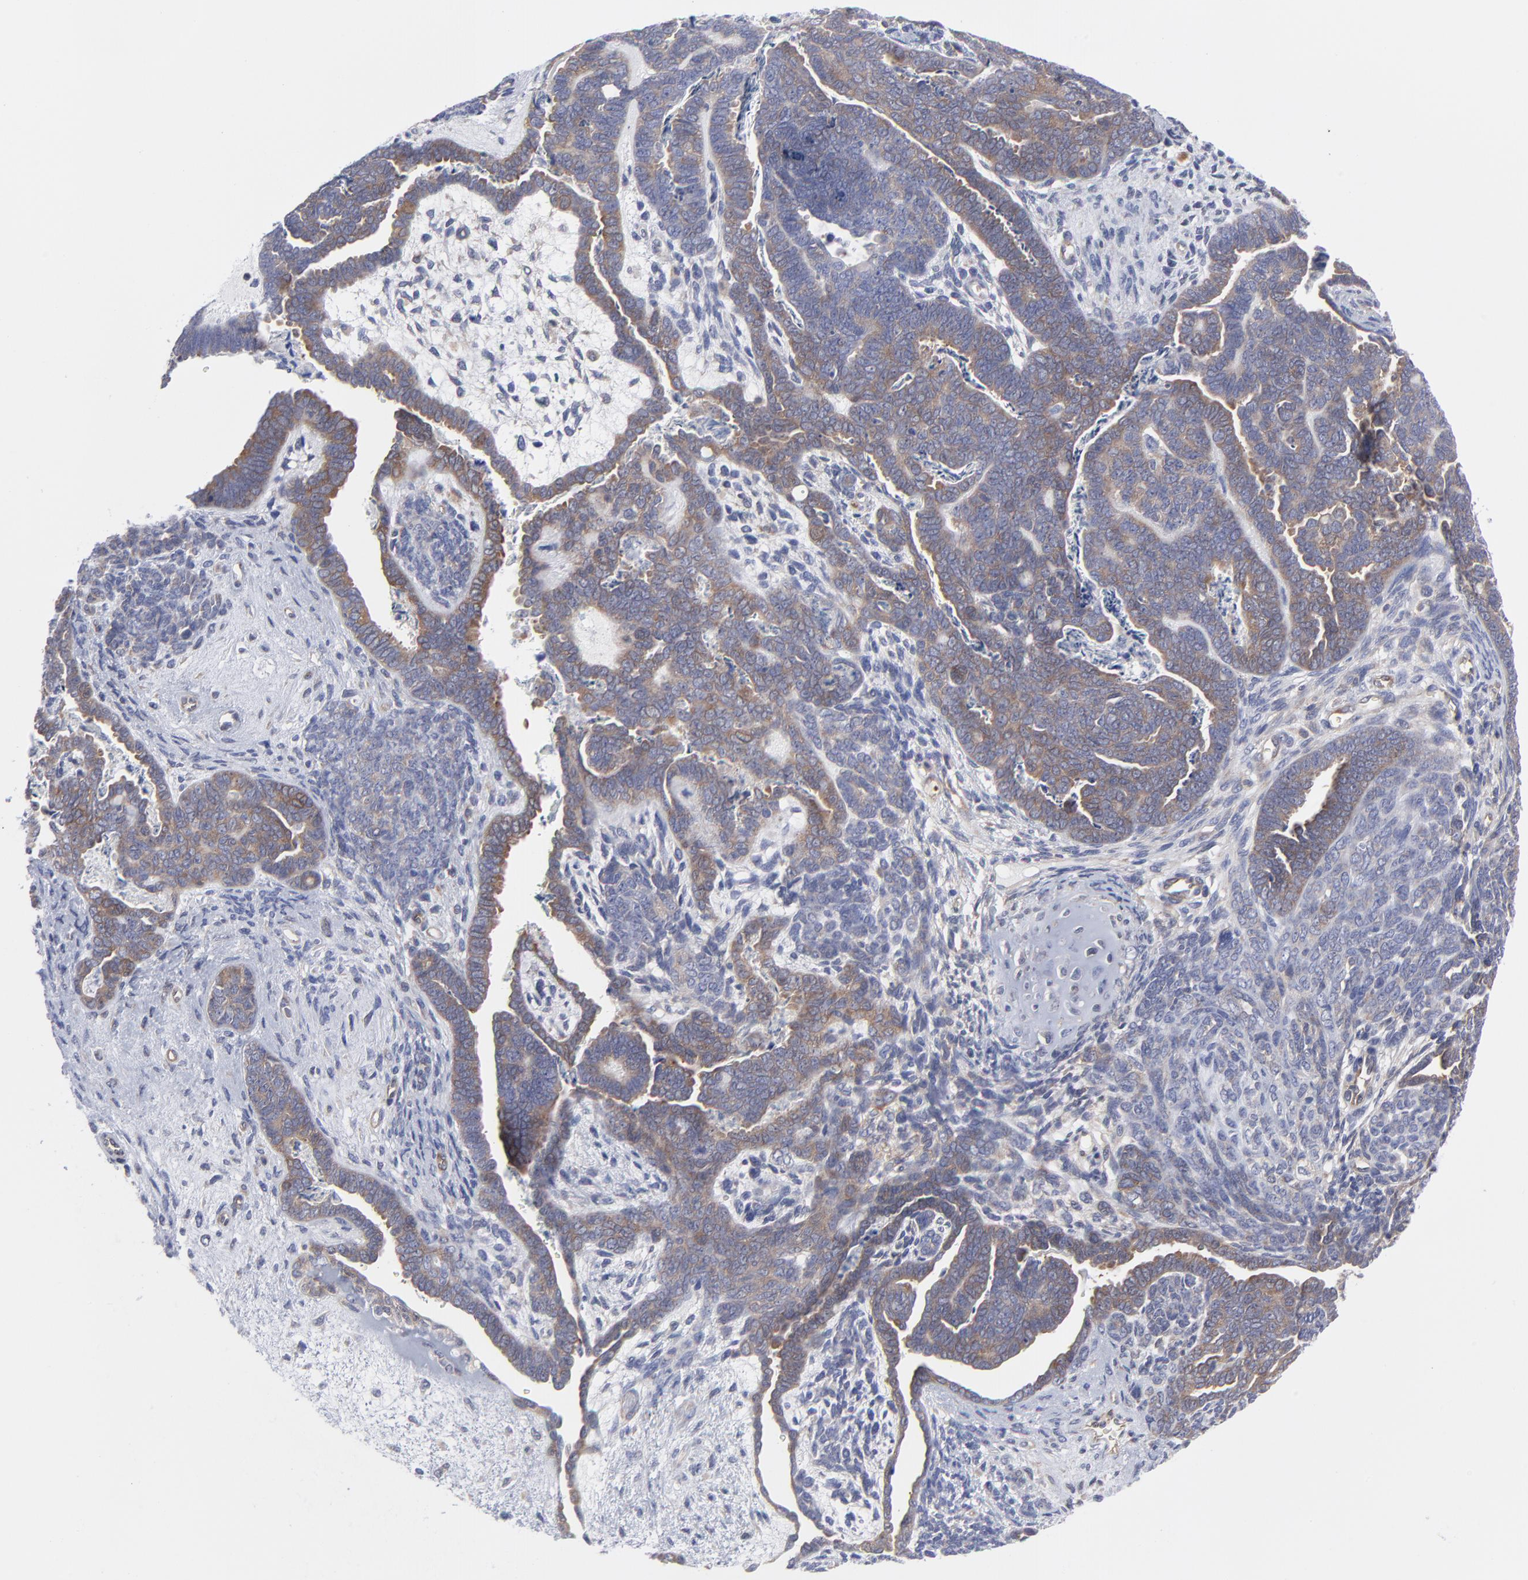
{"staining": {"intensity": "weak", "quantity": "25%-75%", "location": "cytoplasmic/membranous"}, "tissue": "endometrial cancer", "cell_type": "Tumor cells", "image_type": "cancer", "snomed": [{"axis": "morphology", "description": "Neoplasm, malignant, NOS"}, {"axis": "topography", "description": "Endometrium"}], "caption": "Protein positivity by immunohistochemistry demonstrates weak cytoplasmic/membranous expression in about 25%-75% of tumor cells in endometrial cancer. (Brightfield microscopy of DAB IHC at high magnification).", "gene": "NFKBIA", "patient": {"sex": "female", "age": 74}}